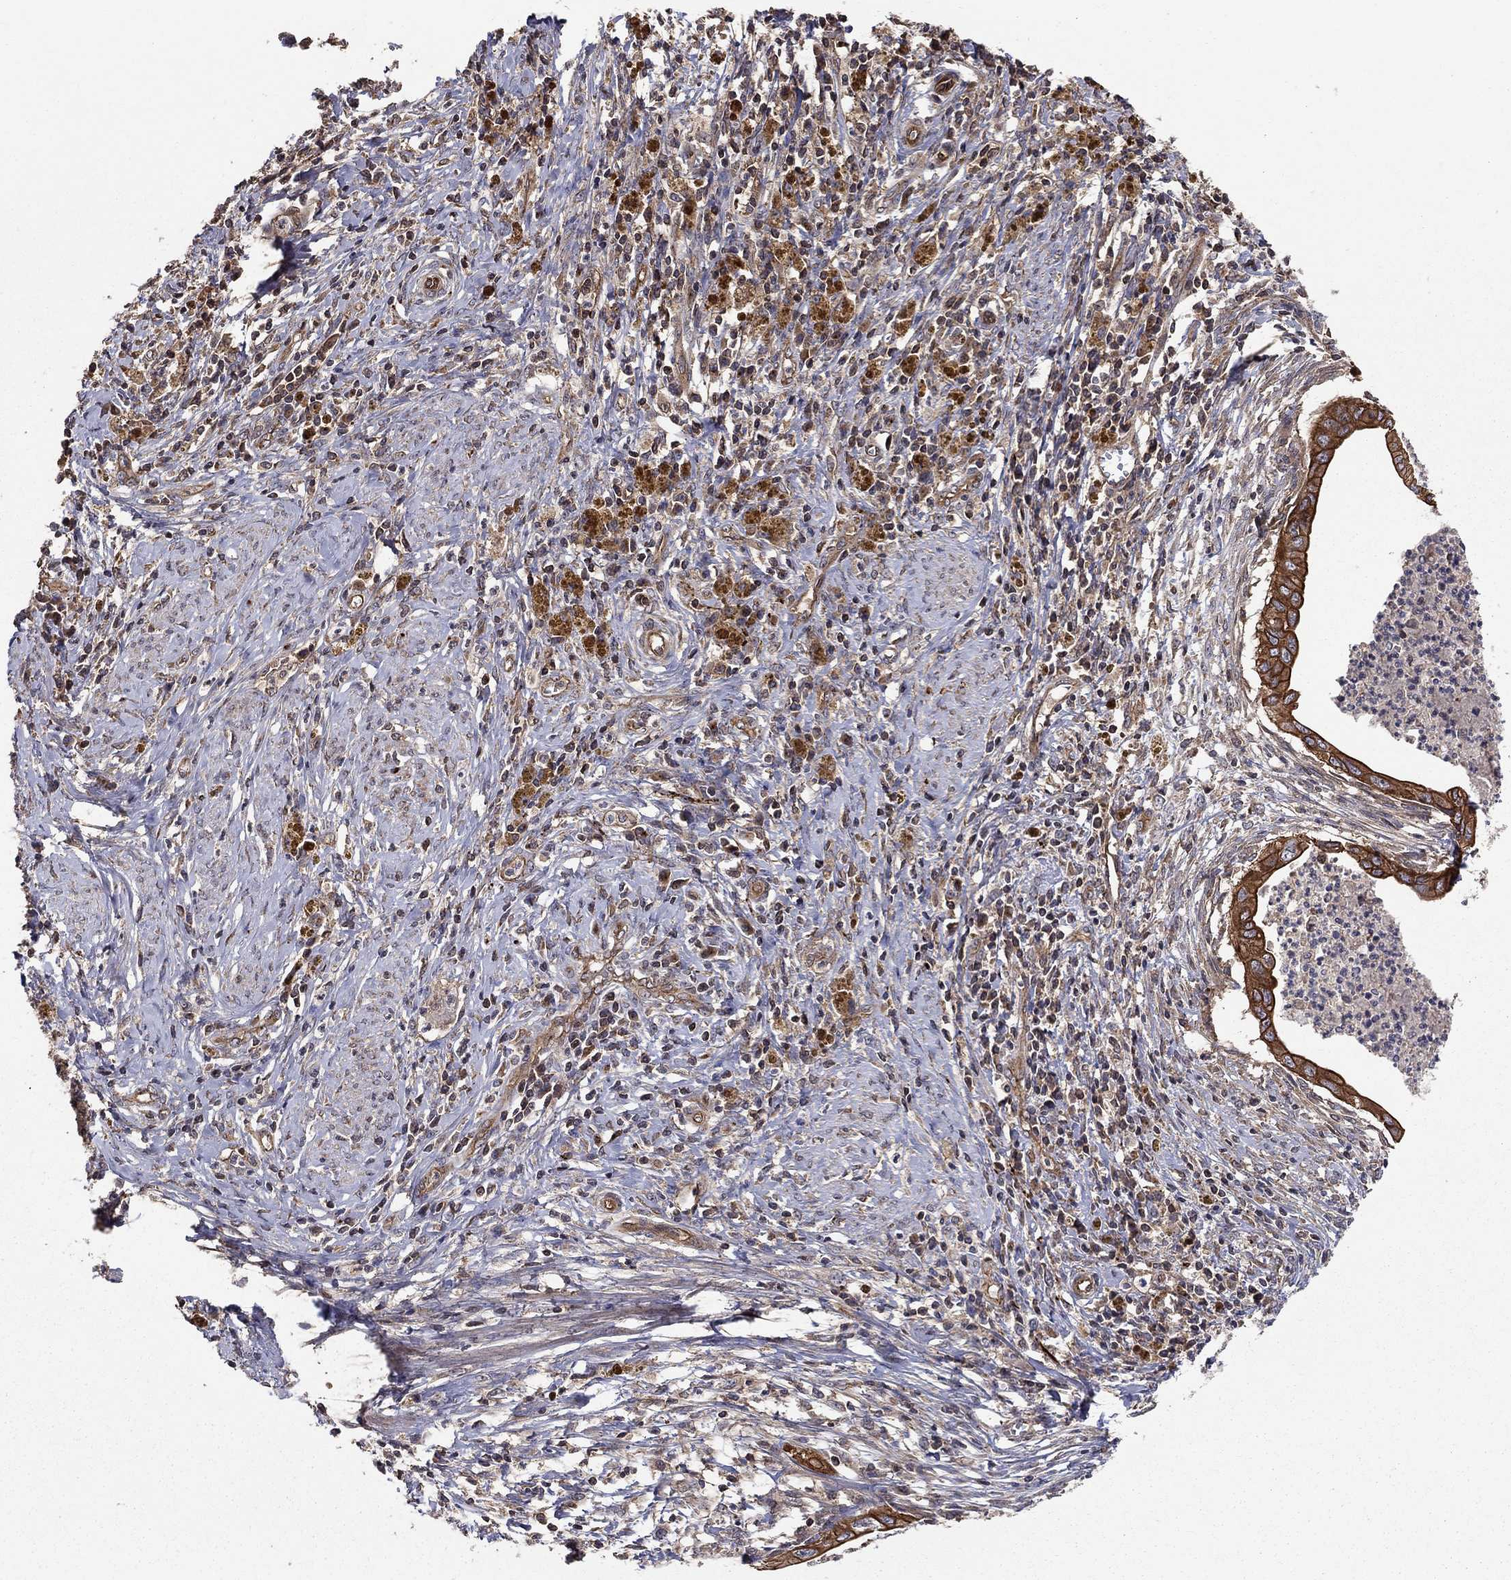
{"staining": {"intensity": "strong", "quantity": "25%-75%", "location": "cytoplasmic/membranous"}, "tissue": "cervical cancer", "cell_type": "Tumor cells", "image_type": "cancer", "snomed": [{"axis": "morphology", "description": "Adenocarcinoma, NOS"}, {"axis": "topography", "description": "Cervix"}], "caption": "Cervical cancer (adenocarcinoma) stained with a brown dye demonstrates strong cytoplasmic/membranous positive staining in about 25%-75% of tumor cells.", "gene": "BMERB1", "patient": {"sex": "female", "age": 42}}